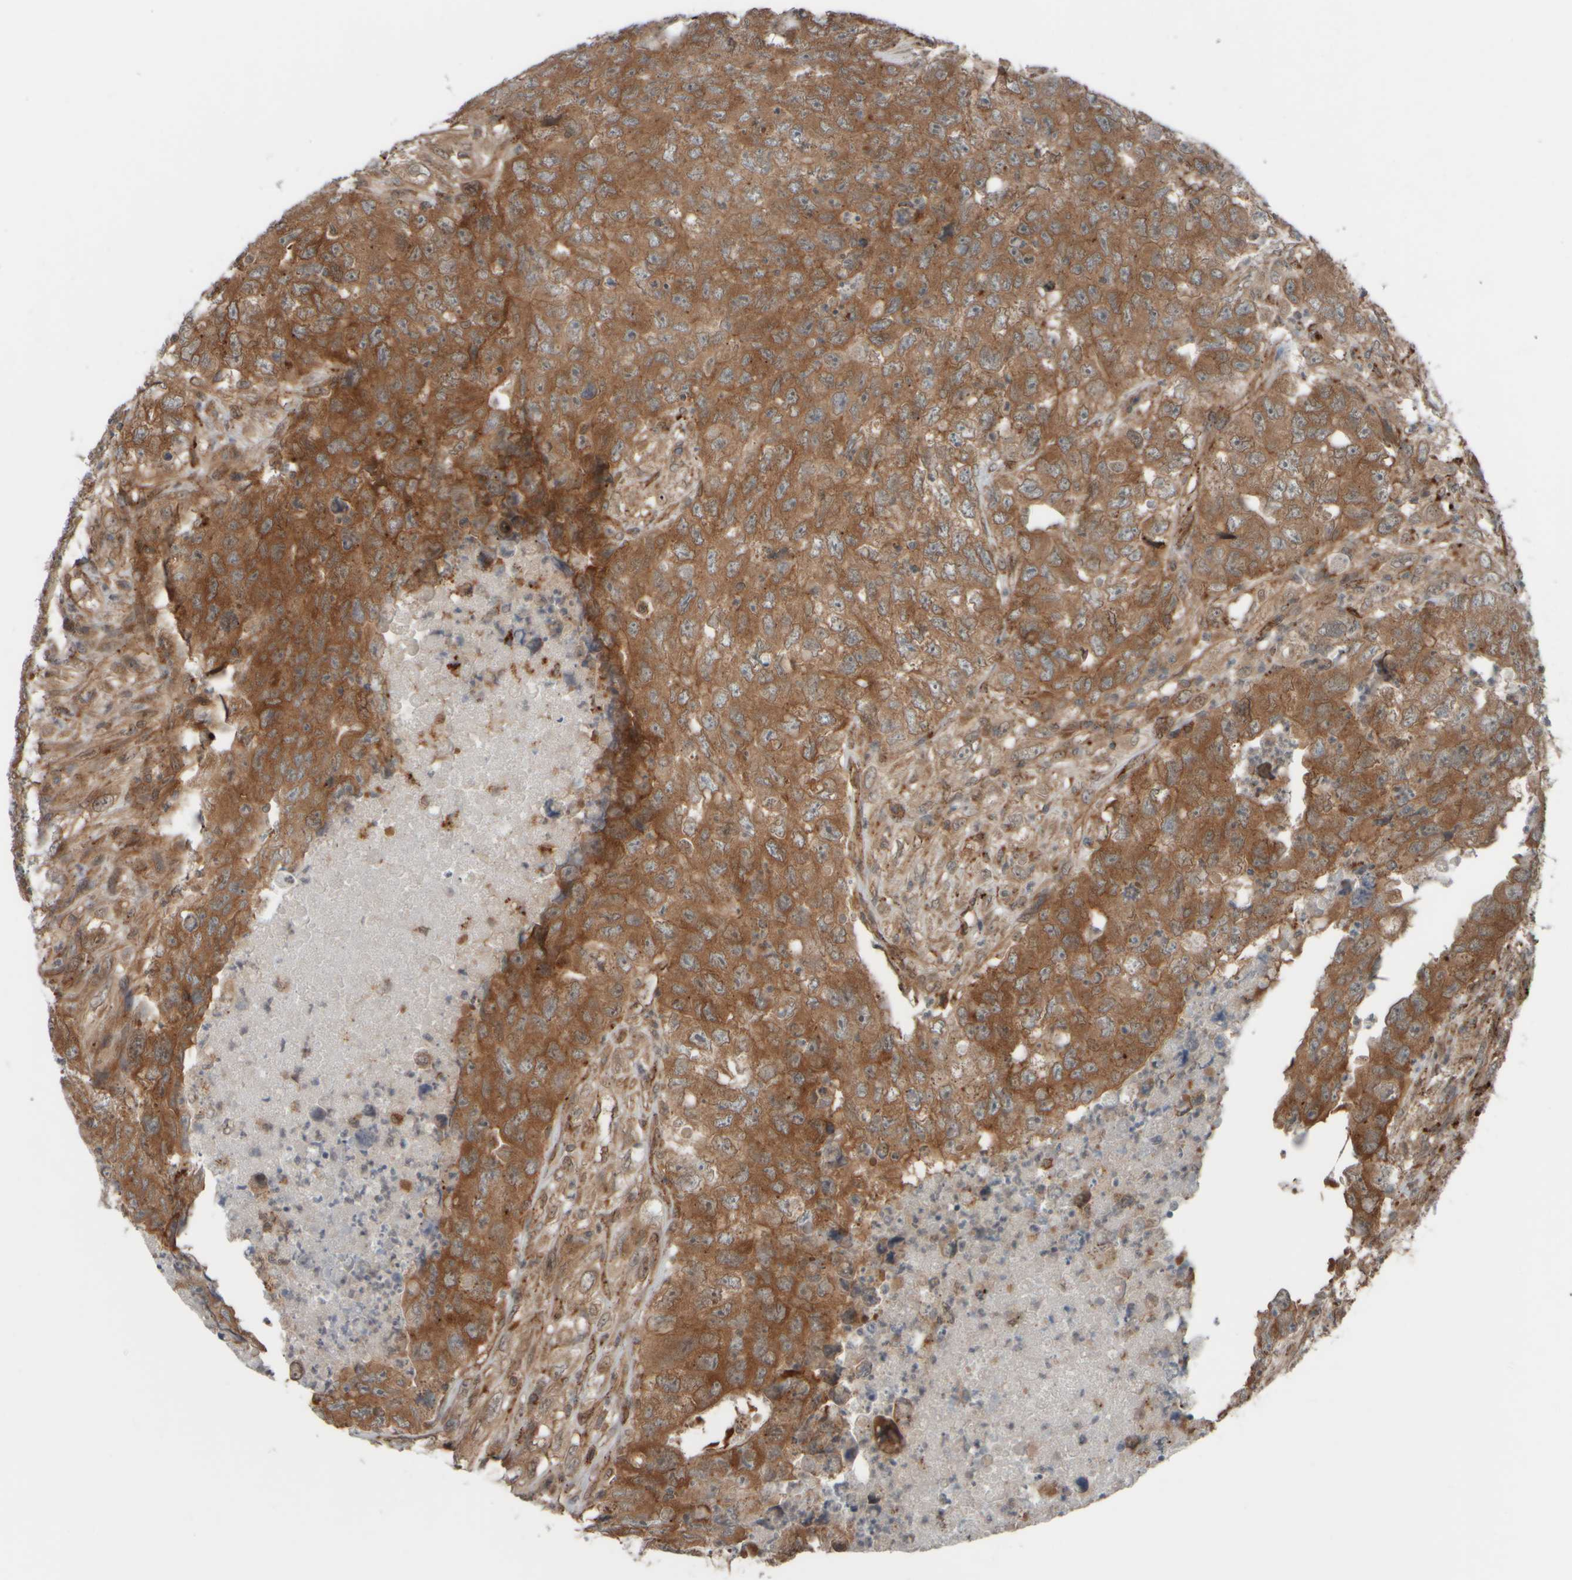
{"staining": {"intensity": "strong", "quantity": ">75%", "location": "cytoplasmic/membranous"}, "tissue": "testis cancer", "cell_type": "Tumor cells", "image_type": "cancer", "snomed": [{"axis": "morphology", "description": "Carcinoma, Embryonal, NOS"}, {"axis": "topography", "description": "Testis"}], "caption": "Human testis cancer (embryonal carcinoma) stained for a protein (brown) shows strong cytoplasmic/membranous positive staining in approximately >75% of tumor cells.", "gene": "GIGYF1", "patient": {"sex": "male", "age": 32}}